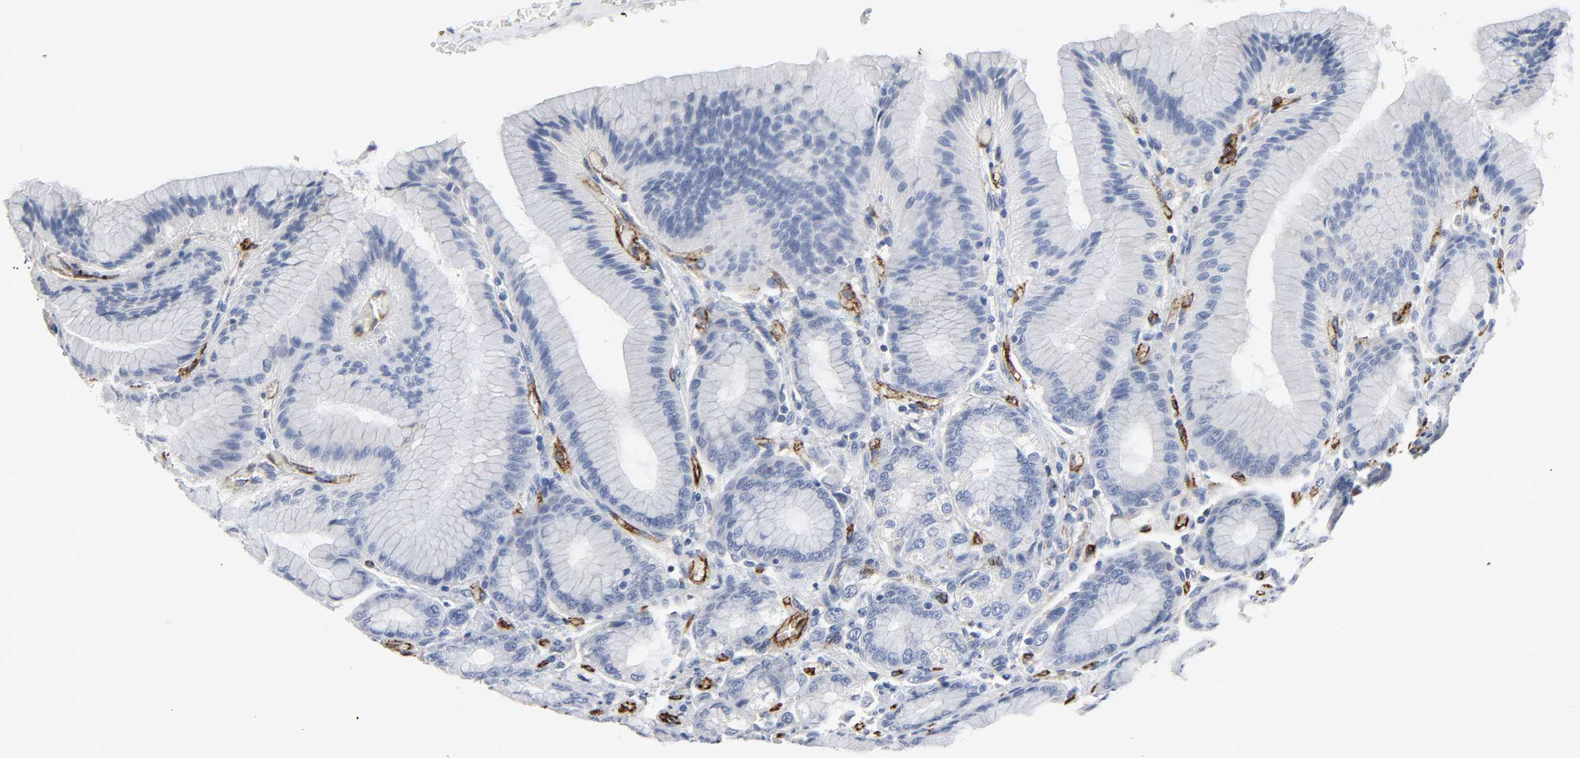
{"staining": {"intensity": "moderate", "quantity": "25%-75%", "location": "cytoplasmic/membranous"}, "tissue": "stomach", "cell_type": "Glandular cells", "image_type": "normal", "snomed": [{"axis": "morphology", "description": "Normal tissue, NOS"}, {"axis": "morphology", "description": "Adenocarcinoma, NOS"}, {"axis": "topography", "description": "Stomach"}, {"axis": "topography", "description": "Stomach, lower"}], "caption": "Immunohistochemical staining of unremarkable stomach shows medium levels of moderate cytoplasmic/membranous positivity in approximately 25%-75% of glandular cells.", "gene": "PECAM1", "patient": {"sex": "female", "age": 65}}